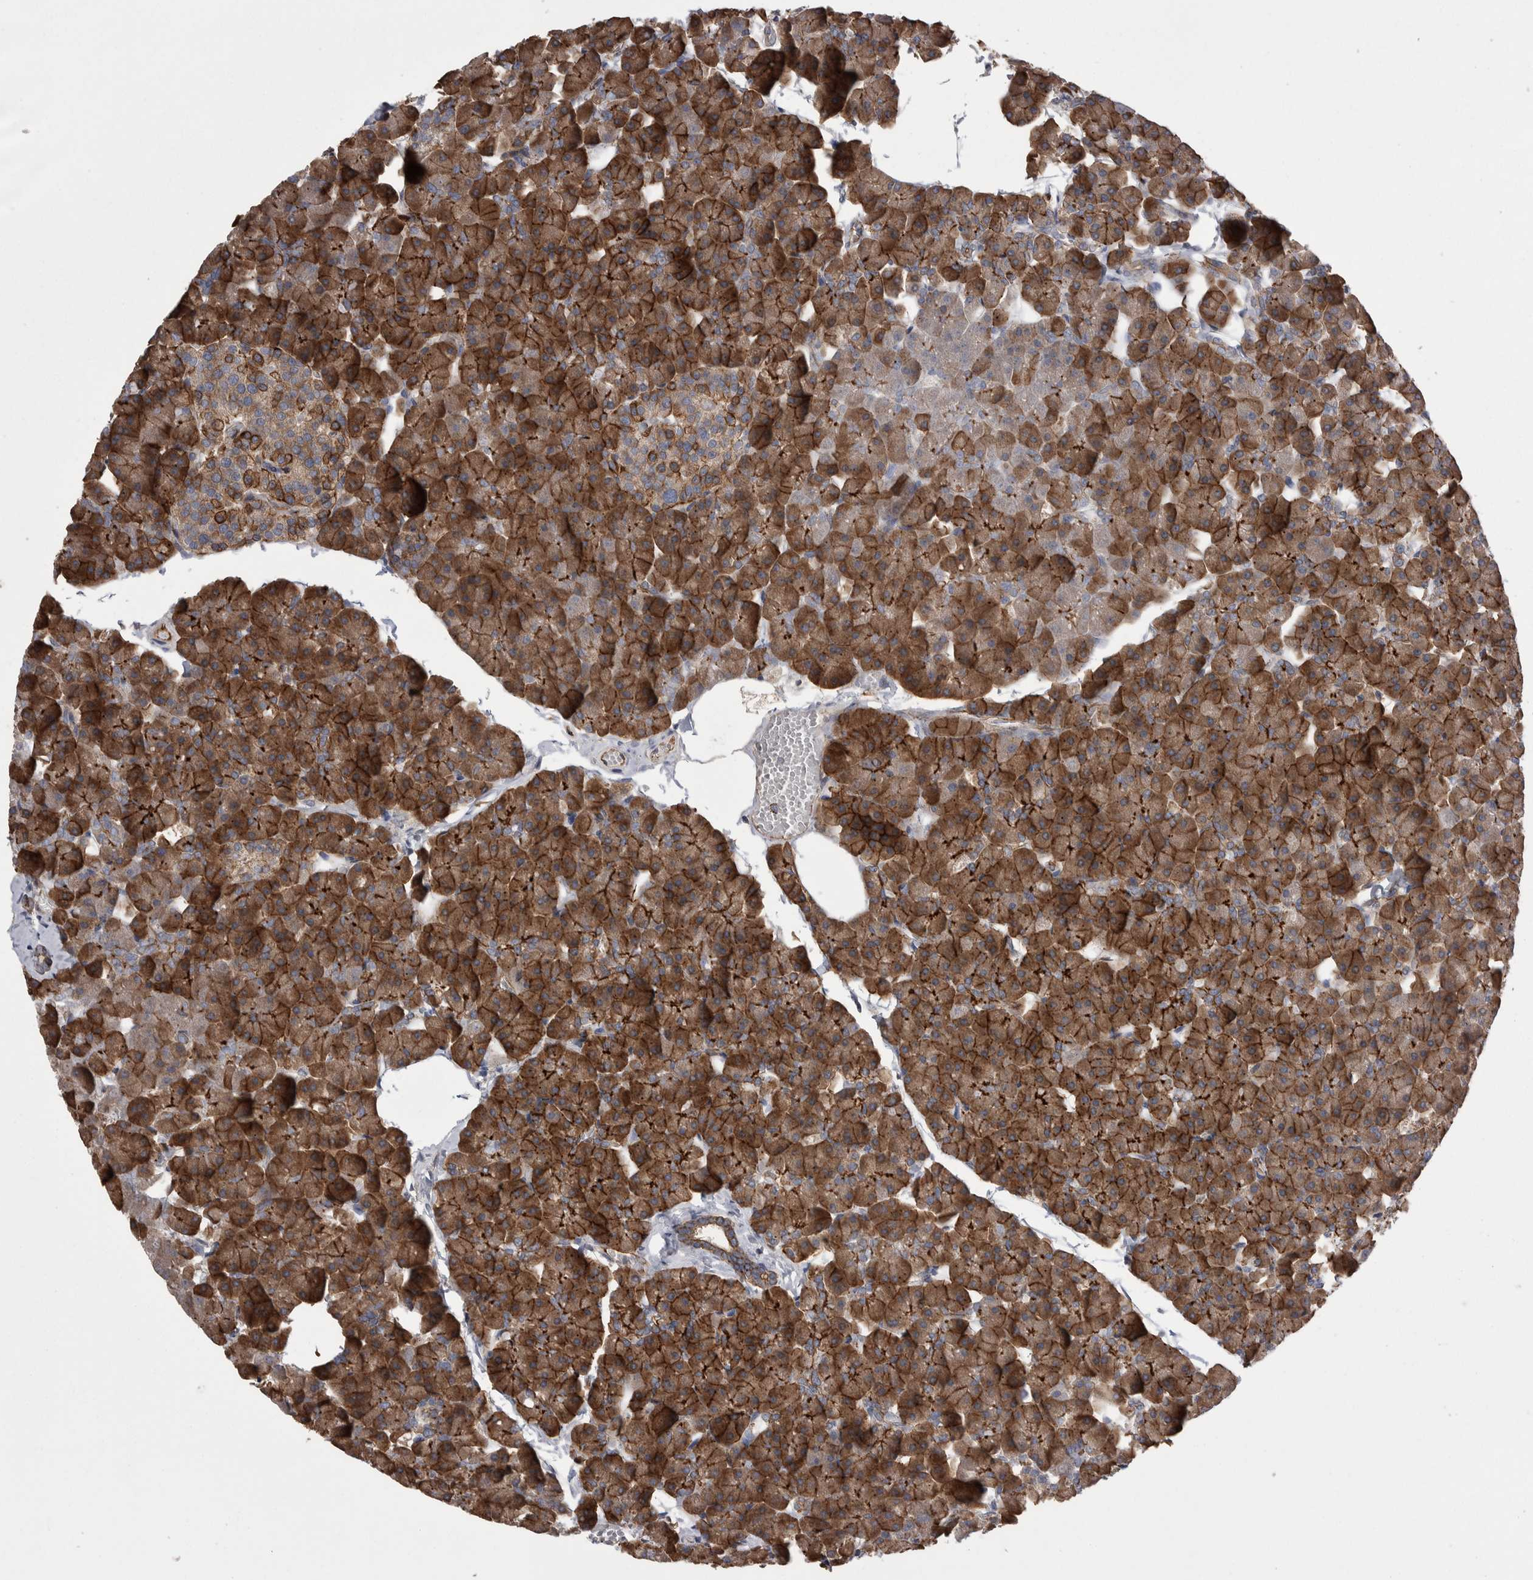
{"staining": {"intensity": "moderate", "quantity": ">75%", "location": "cytoplasmic/membranous"}, "tissue": "pancreas", "cell_type": "Exocrine glandular cells", "image_type": "normal", "snomed": [{"axis": "morphology", "description": "Normal tissue, NOS"}, {"axis": "topography", "description": "Pancreas"}], "caption": "Protein expression analysis of benign pancreas shows moderate cytoplasmic/membranous expression in approximately >75% of exocrine glandular cells.", "gene": "LIMA1", "patient": {"sex": "male", "age": 35}}